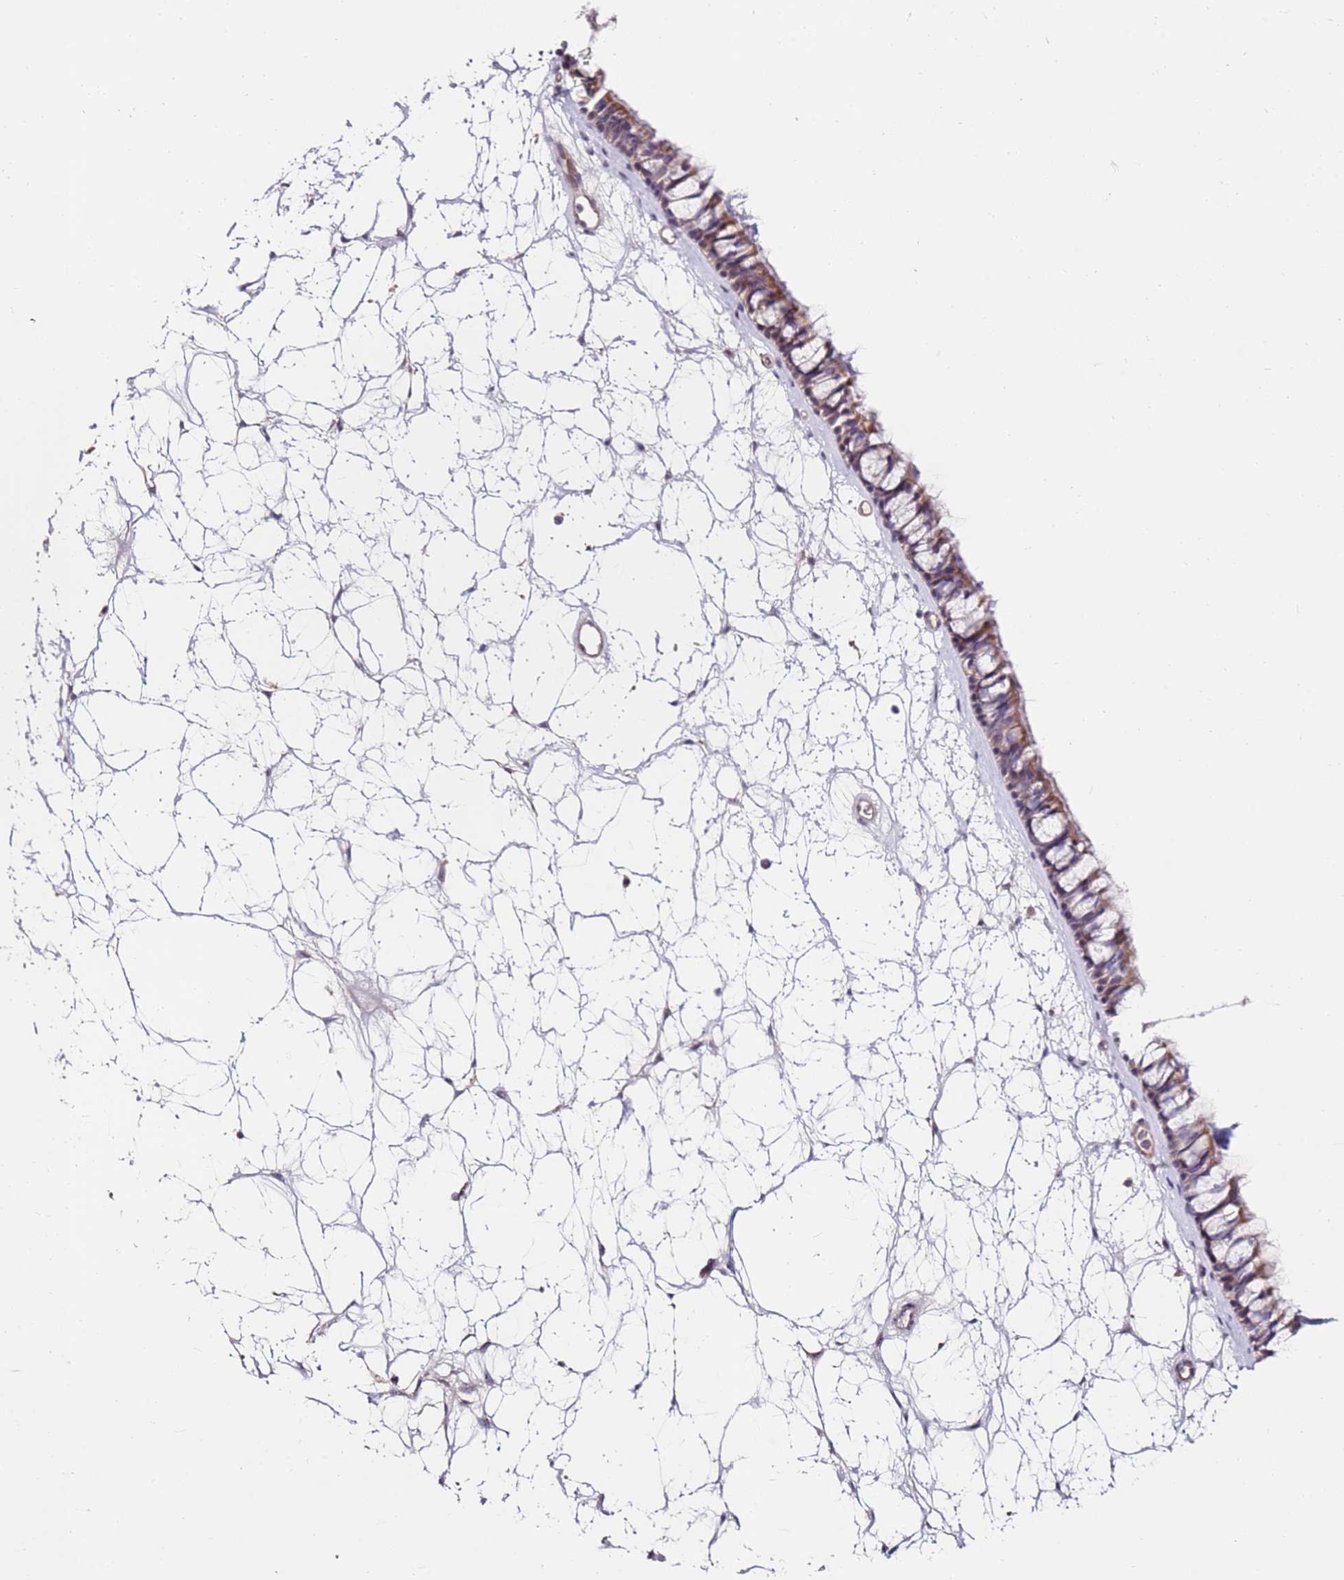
{"staining": {"intensity": "moderate", "quantity": "25%-75%", "location": "cytoplasmic/membranous"}, "tissue": "nasopharynx", "cell_type": "Respiratory epithelial cells", "image_type": "normal", "snomed": [{"axis": "morphology", "description": "Normal tissue, NOS"}, {"axis": "topography", "description": "Nasopharynx"}], "caption": "An image showing moderate cytoplasmic/membranous staining in approximately 25%-75% of respiratory epithelial cells in unremarkable nasopharynx, as visualized by brown immunohistochemical staining.", "gene": "RARS2", "patient": {"sex": "male", "age": 64}}